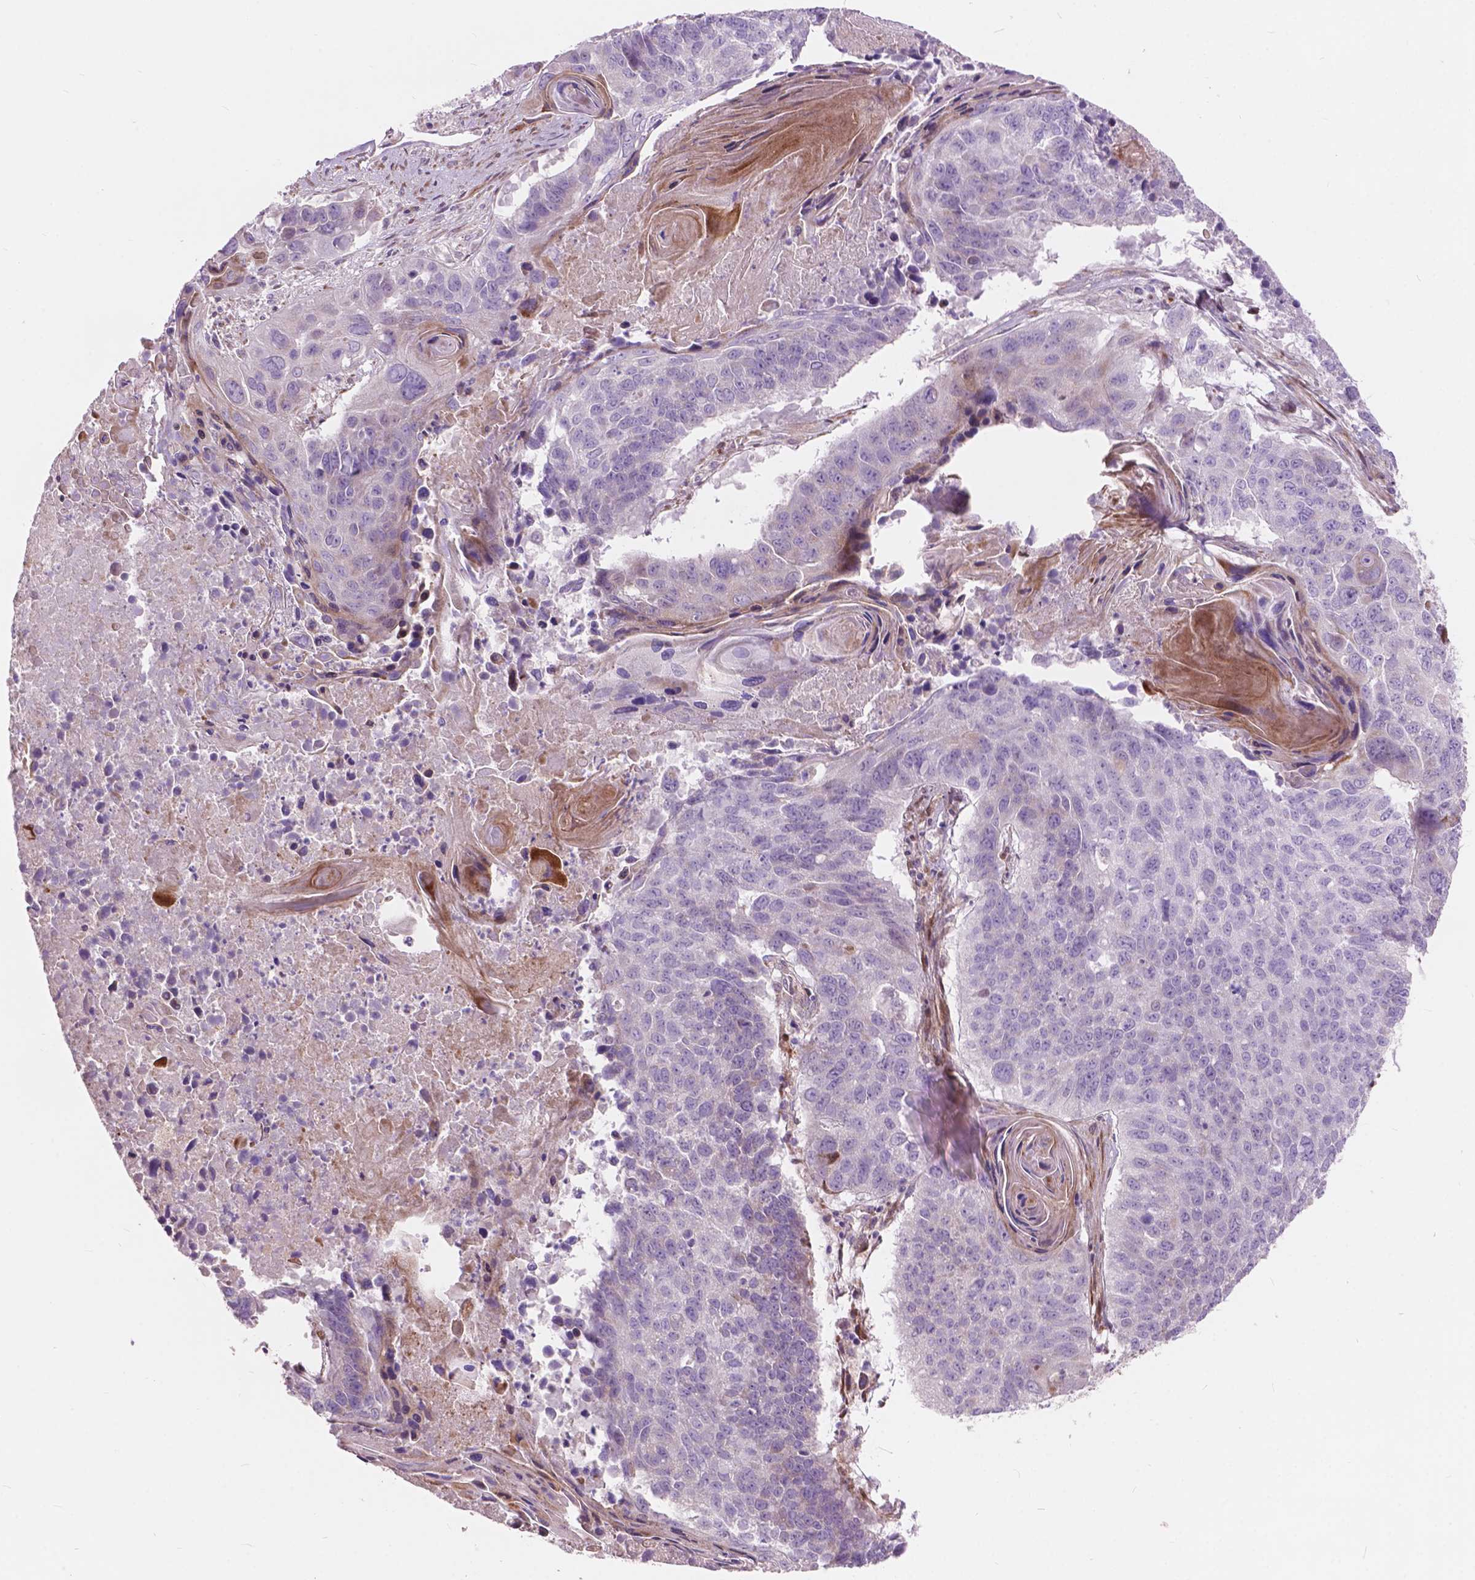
{"staining": {"intensity": "negative", "quantity": "none", "location": "none"}, "tissue": "lung cancer", "cell_type": "Tumor cells", "image_type": "cancer", "snomed": [{"axis": "morphology", "description": "Squamous cell carcinoma, NOS"}, {"axis": "topography", "description": "Lung"}], "caption": "Squamous cell carcinoma (lung) stained for a protein using immunohistochemistry shows no positivity tumor cells.", "gene": "MORN1", "patient": {"sex": "male", "age": 73}}